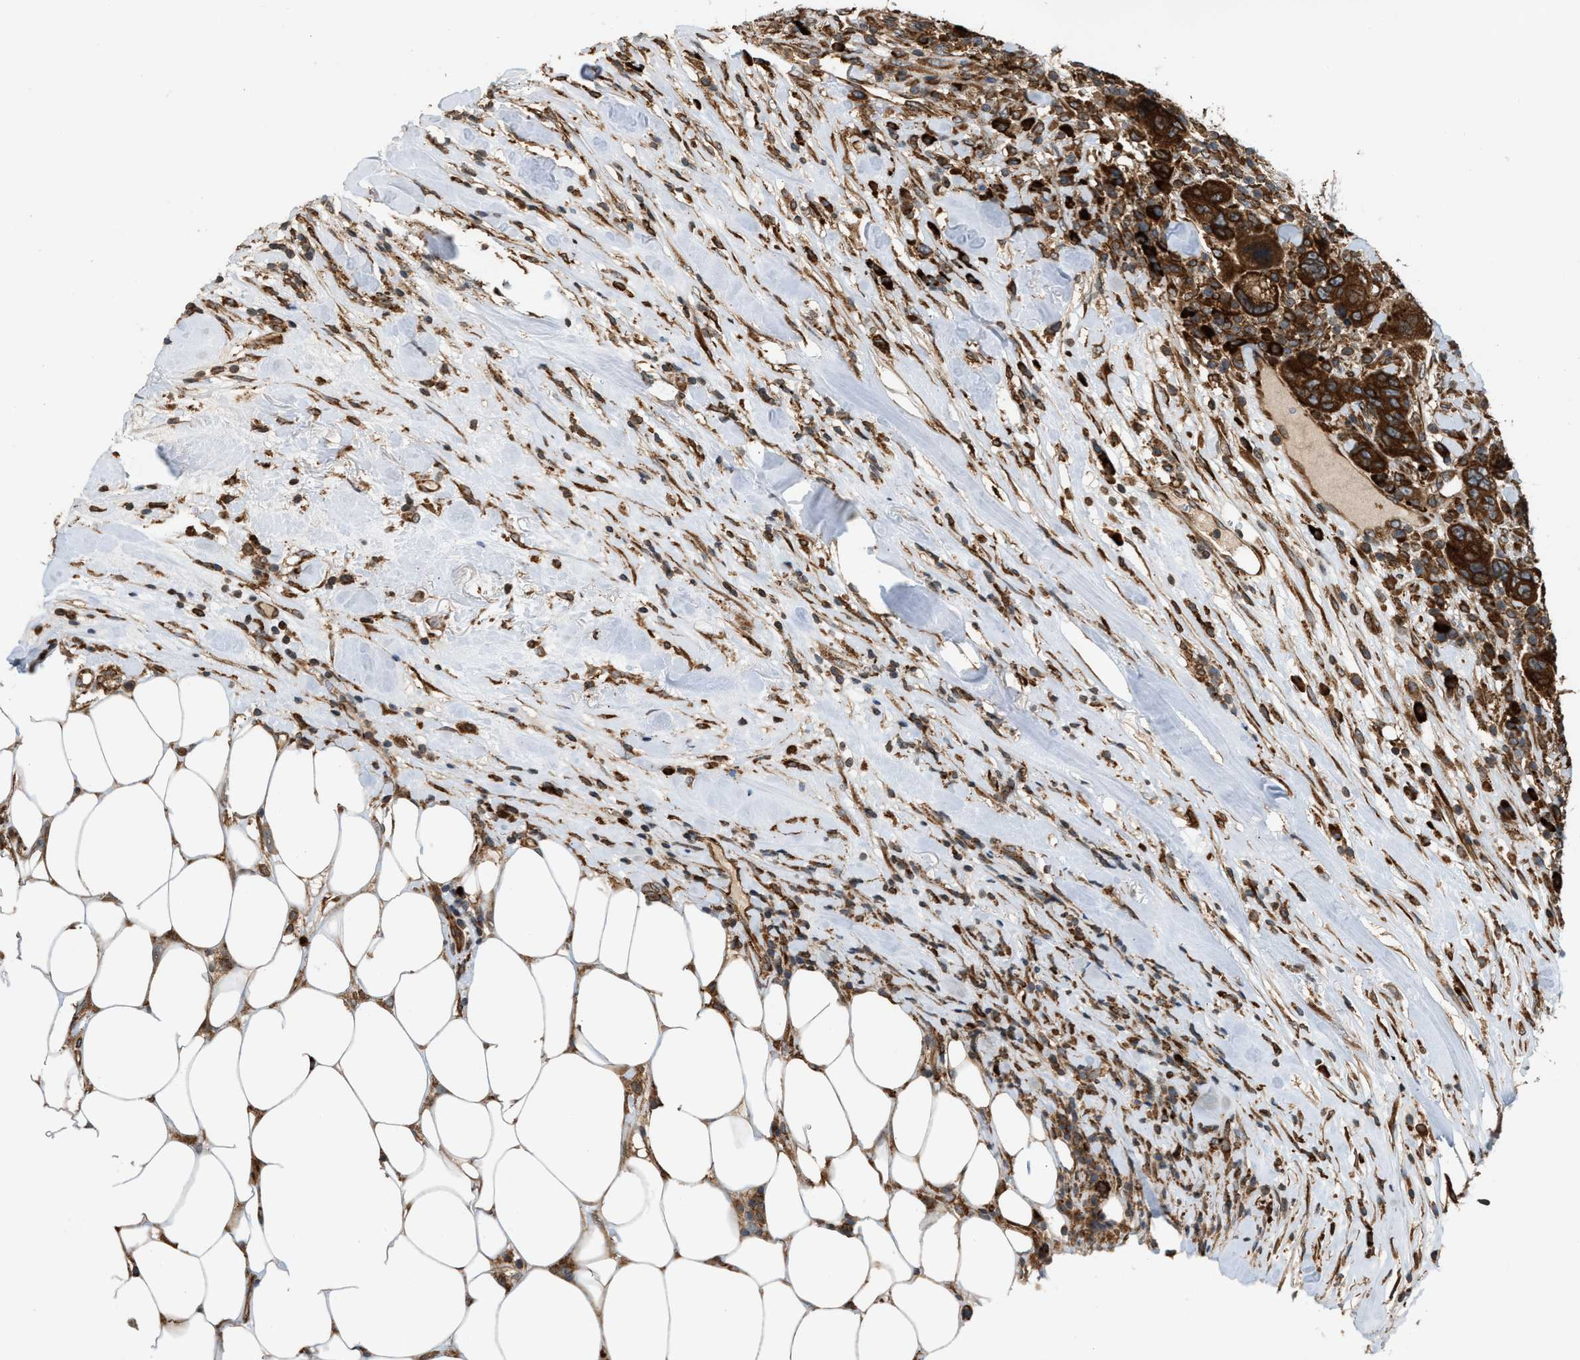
{"staining": {"intensity": "strong", "quantity": ">75%", "location": "cytoplasmic/membranous"}, "tissue": "breast cancer", "cell_type": "Tumor cells", "image_type": "cancer", "snomed": [{"axis": "morphology", "description": "Duct carcinoma"}, {"axis": "topography", "description": "Breast"}], "caption": "Strong cytoplasmic/membranous positivity for a protein is appreciated in about >75% of tumor cells of breast cancer using immunohistochemistry.", "gene": "BAIAP2L1", "patient": {"sex": "female", "age": 37}}